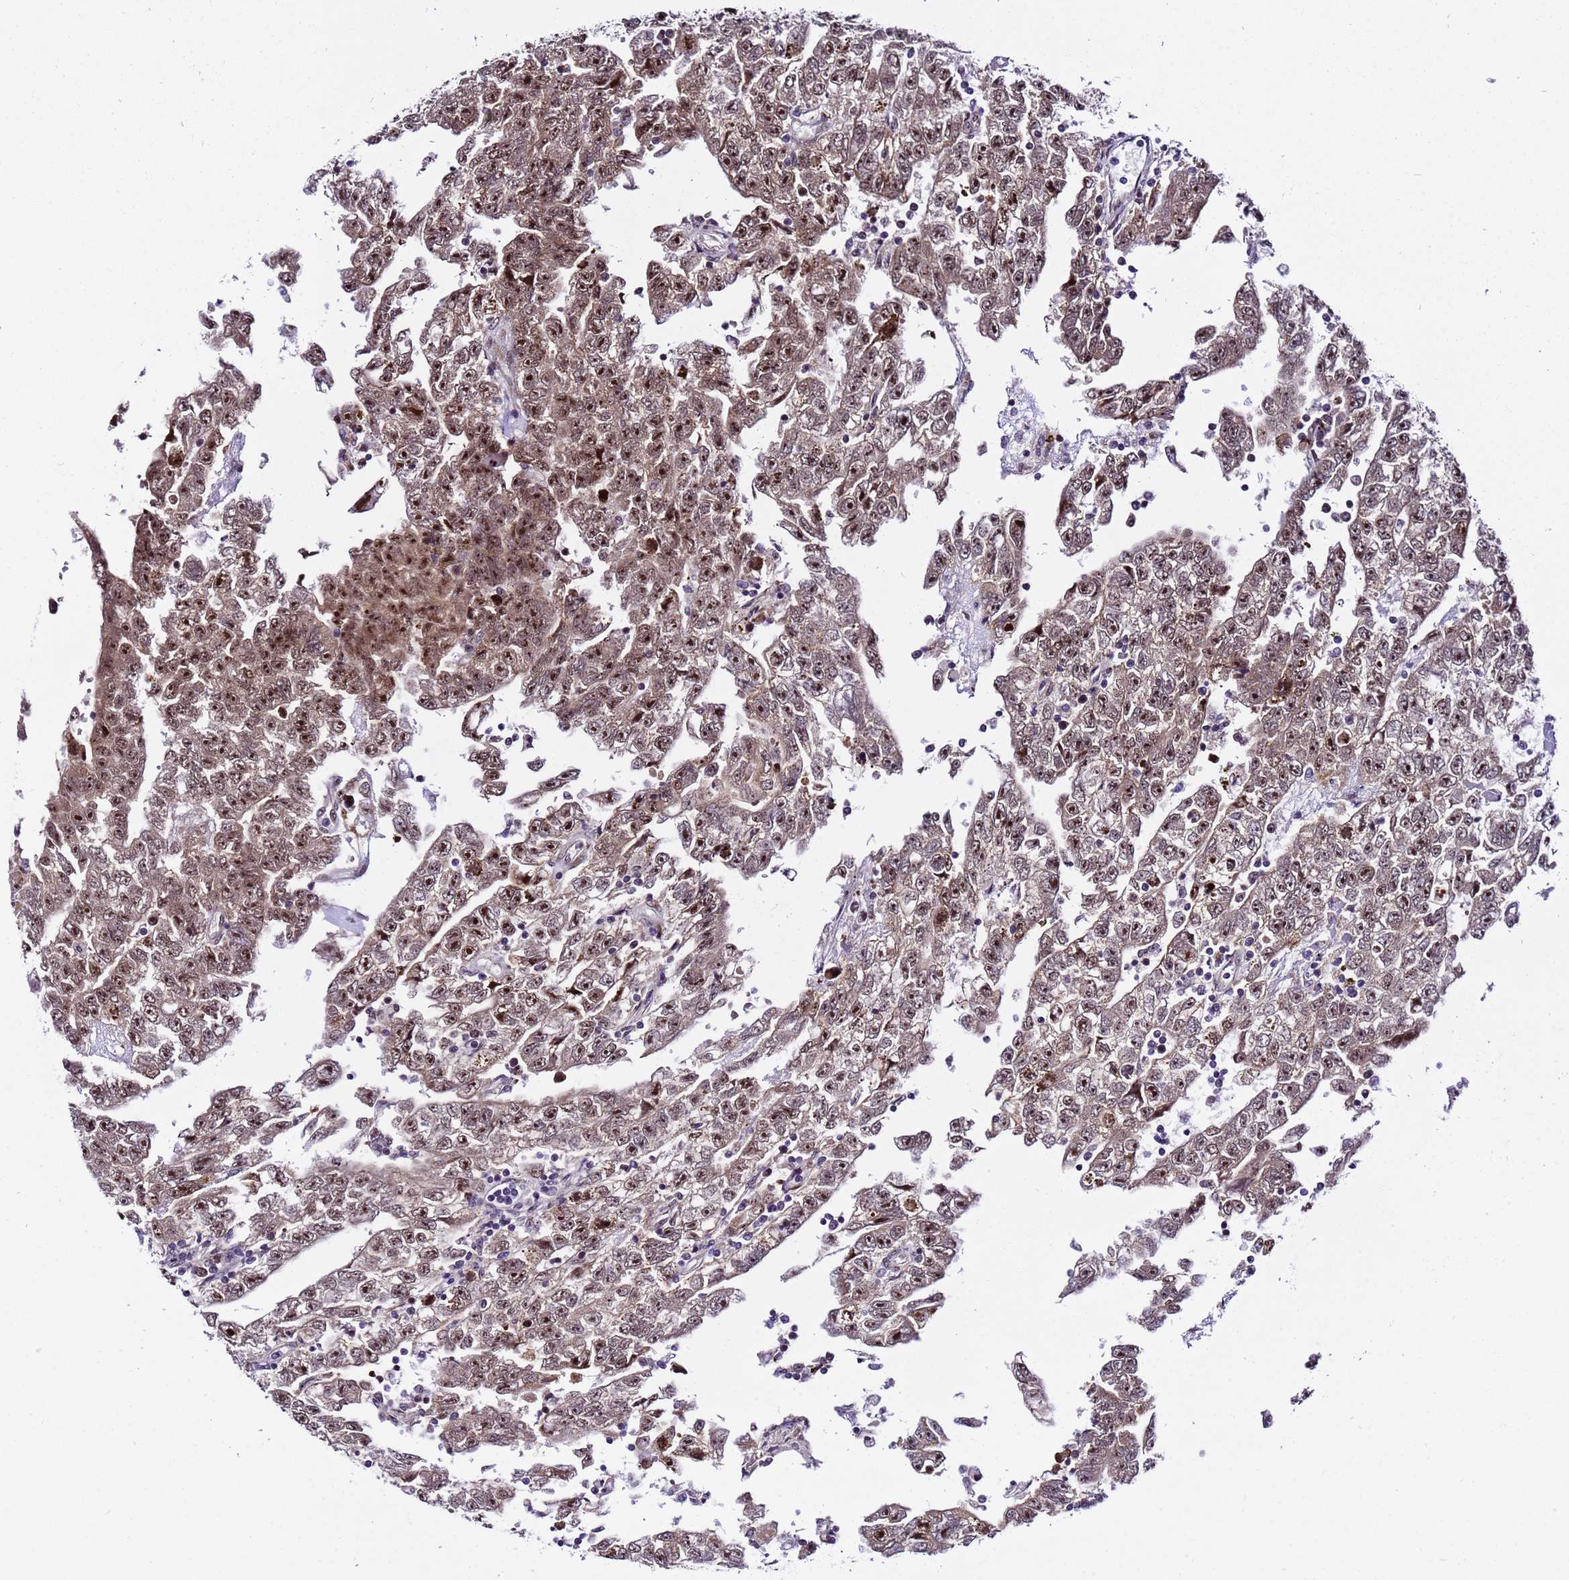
{"staining": {"intensity": "strong", "quantity": ">75%", "location": "nuclear"}, "tissue": "testis cancer", "cell_type": "Tumor cells", "image_type": "cancer", "snomed": [{"axis": "morphology", "description": "Carcinoma, Embryonal, NOS"}, {"axis": "topography", "description": "Testis"}], "caption": "High-power microscopy captured an immunohistochemistry (IHC) image of testis embryonal carcinoma, revealing strong nuclear expression in about >75% of tumor cells.", "gene": "SLX4IP", "patient": {"sex": "male", "age": 25}}